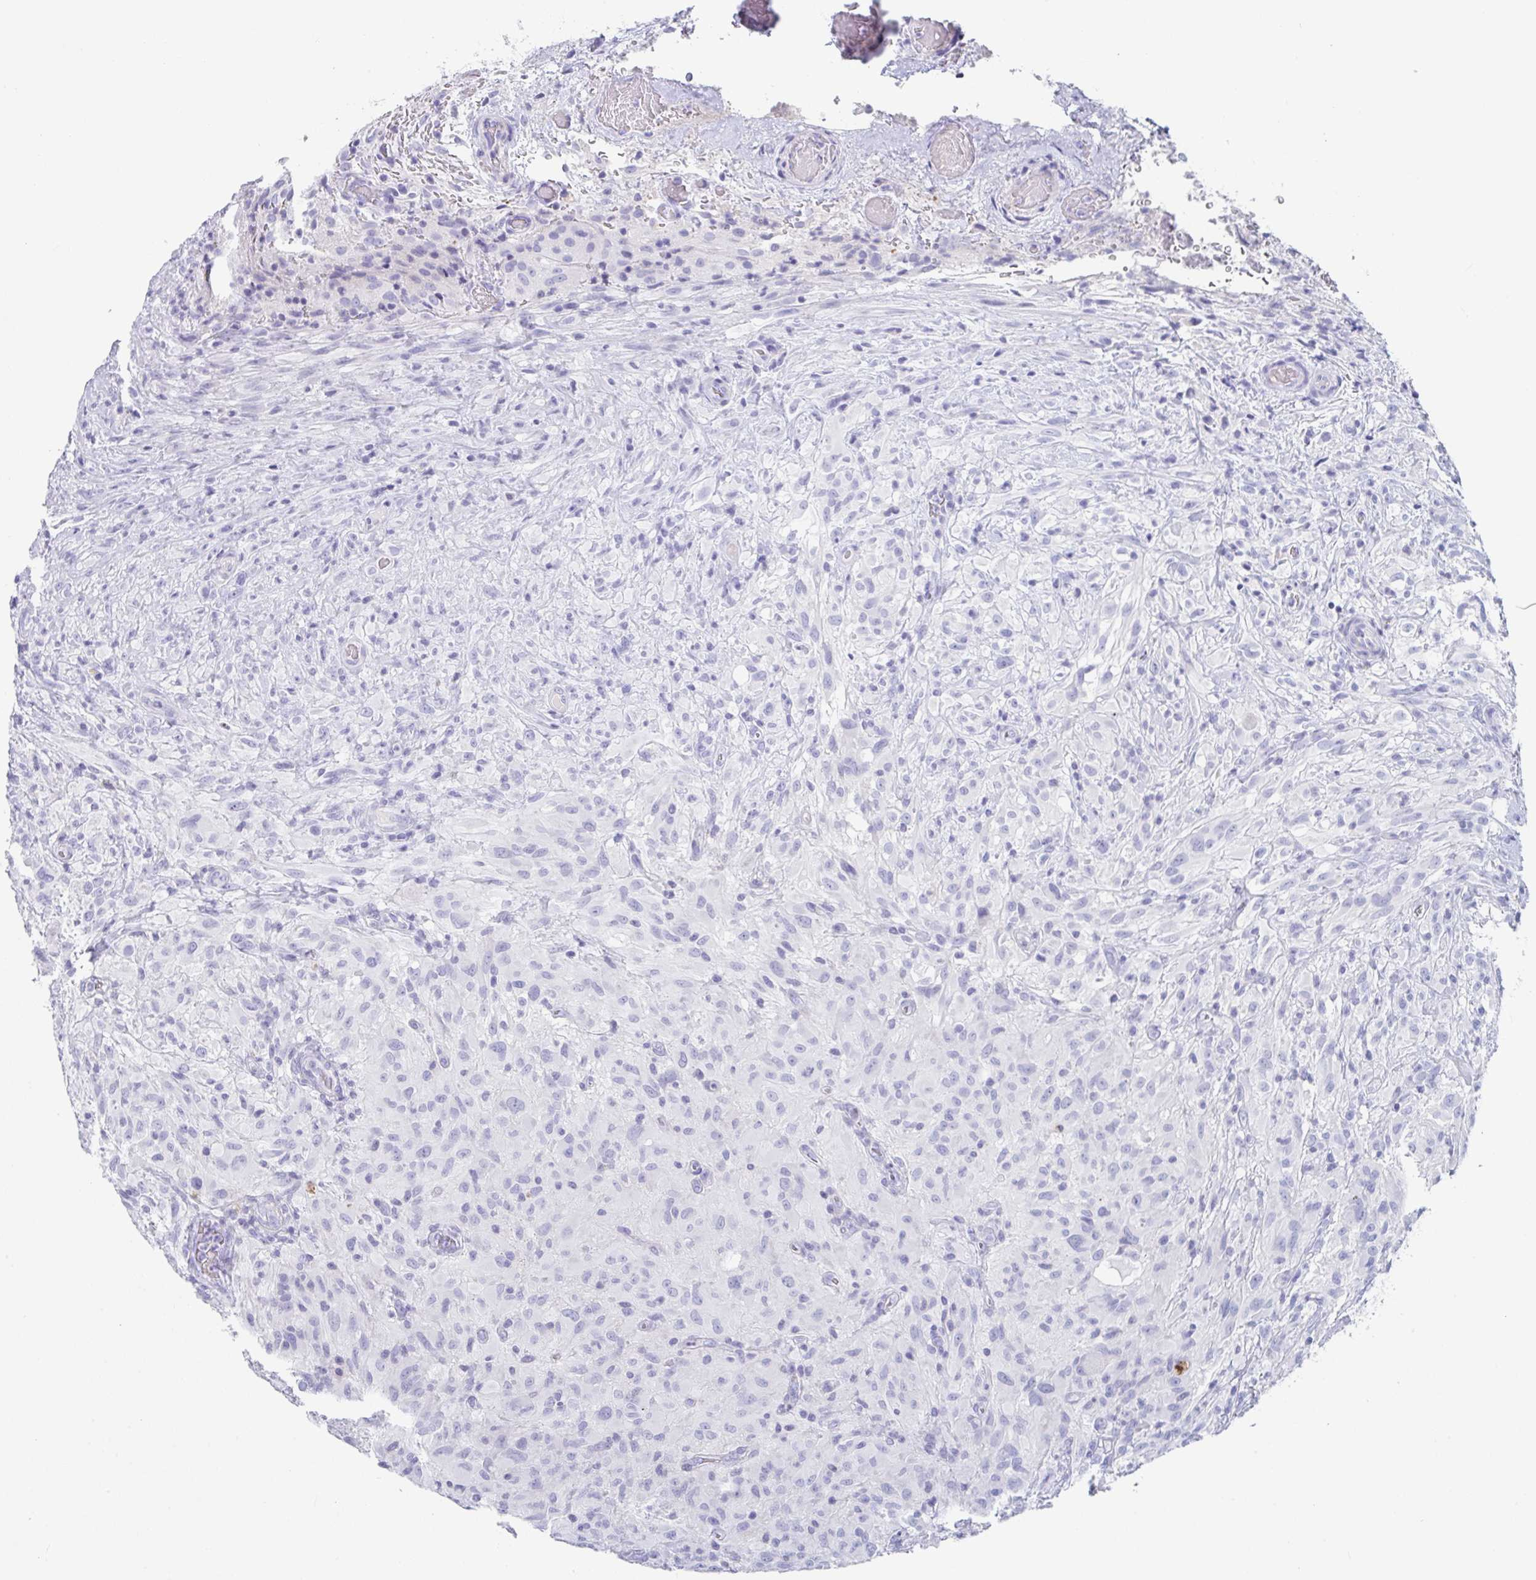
{"staining": {"intensity": "negative", "quantity": "none", "location": "none"}, "tissue": "glioma", "cell_type": "Tumor cells", "image_type": "cancer", "snomed": [{"axis": "morphology", "description": "Glioma, malignant, High grade"}, {"axis": "topography", "description": "Brain"}], "caption": "DAB immunohistochemical staining of human malignant high-grade glioma reveals no significant expression in tumor cells.", "gene": "PLA2G1B", "patient": {"sex": "male", "age": 71}}